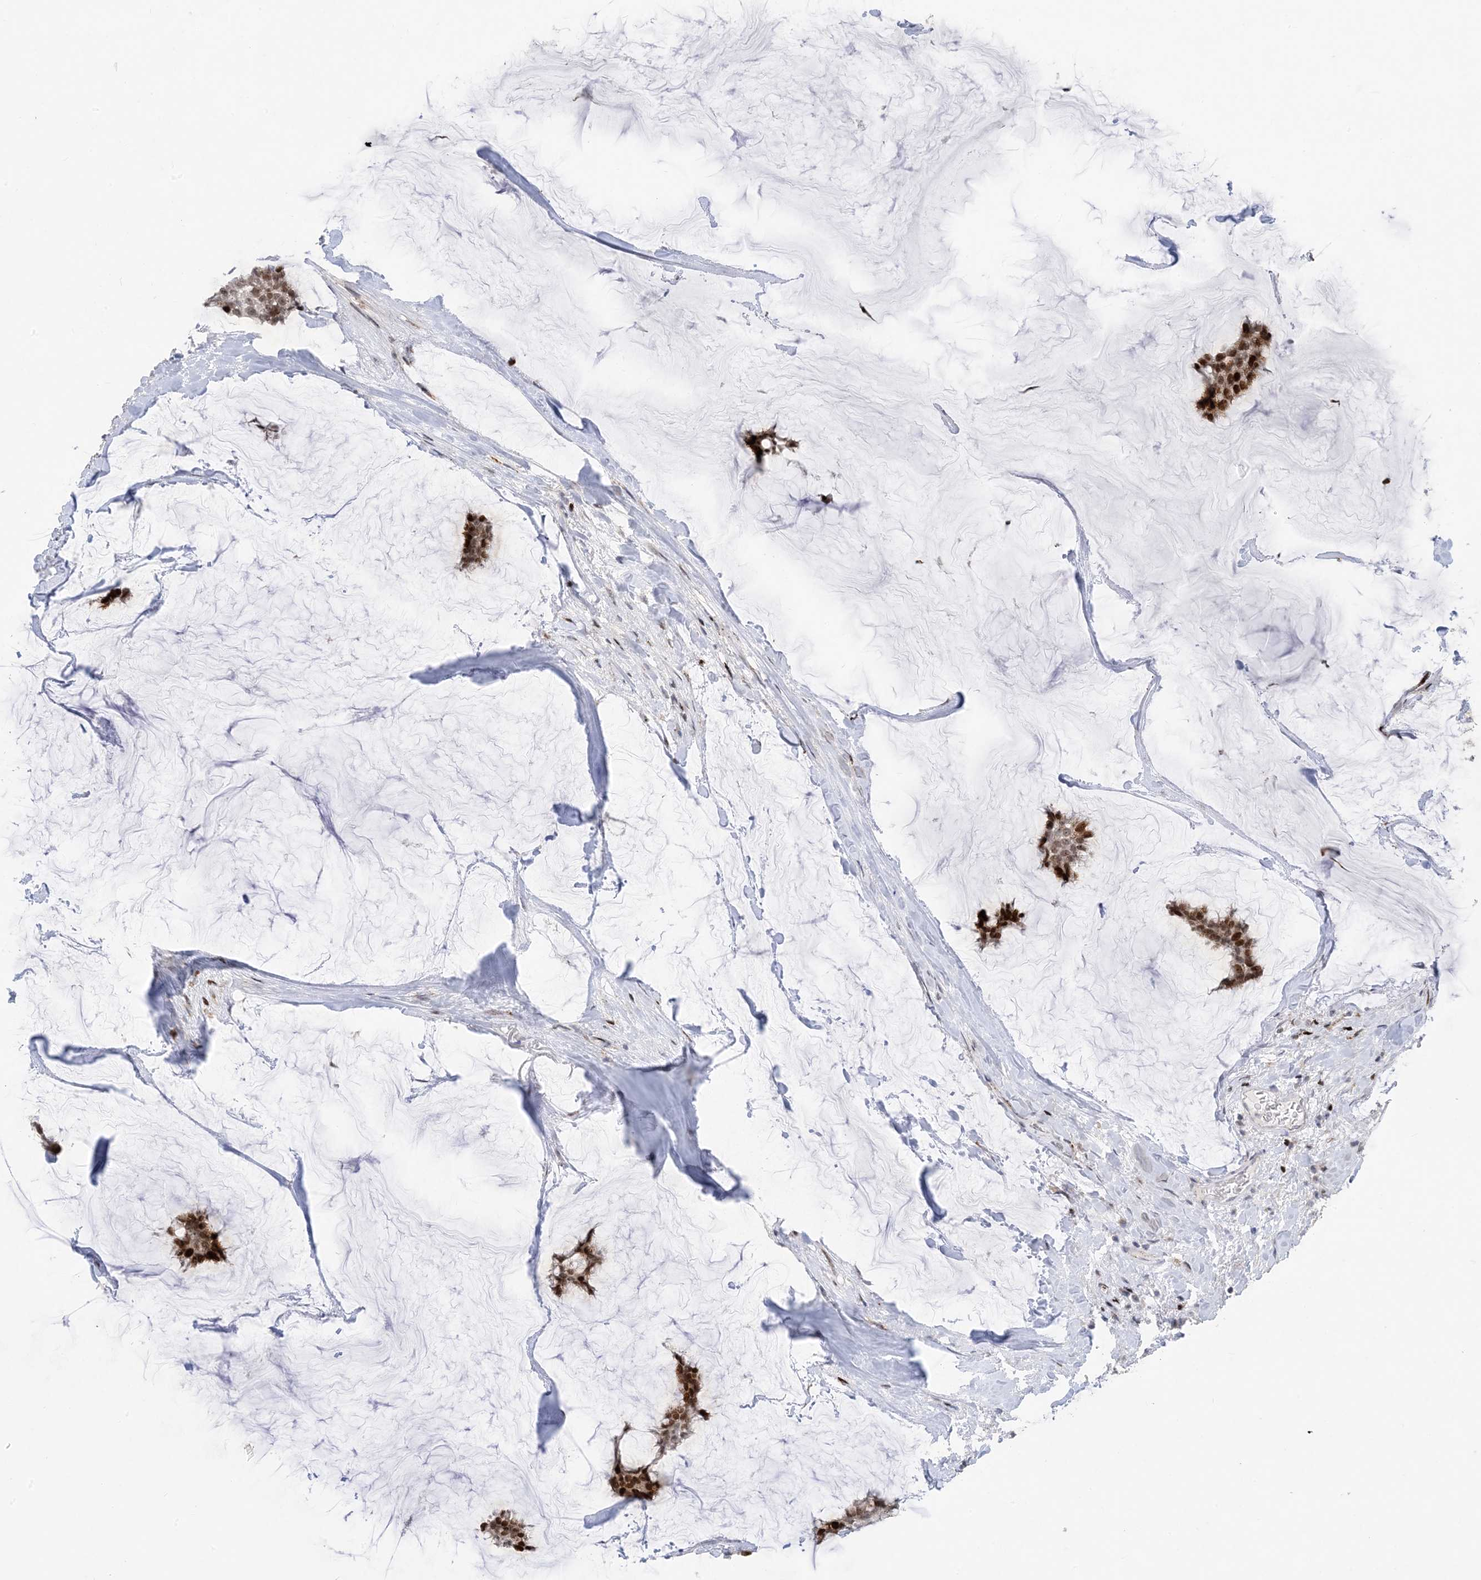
{"staining": {"intensity": "strong", "quantity": ">75%", "location": "nuclear"}, "tissue": "breast cancer", "cell_type": "Tumor cells", "image_type": "cancer", "snomed": [{"axis": "morphology", "description": "Duct carcinoma"}, {"axis": "topography", "description": "Breast"}], "caption": "Immunohistochemical staining of human breast cancer (infiltrating ductal carcinoma) displays strong nuclear protein positivity in approximately >75% of tumor cells. (Stains: DAB (3,3'-diaminobenzidine) in brown, nuclei in blue, Microscopy: brightfield microscopy at high magnification).", "gene": "SLC25A53", "patient": {"sex": "female", "age": 93}}